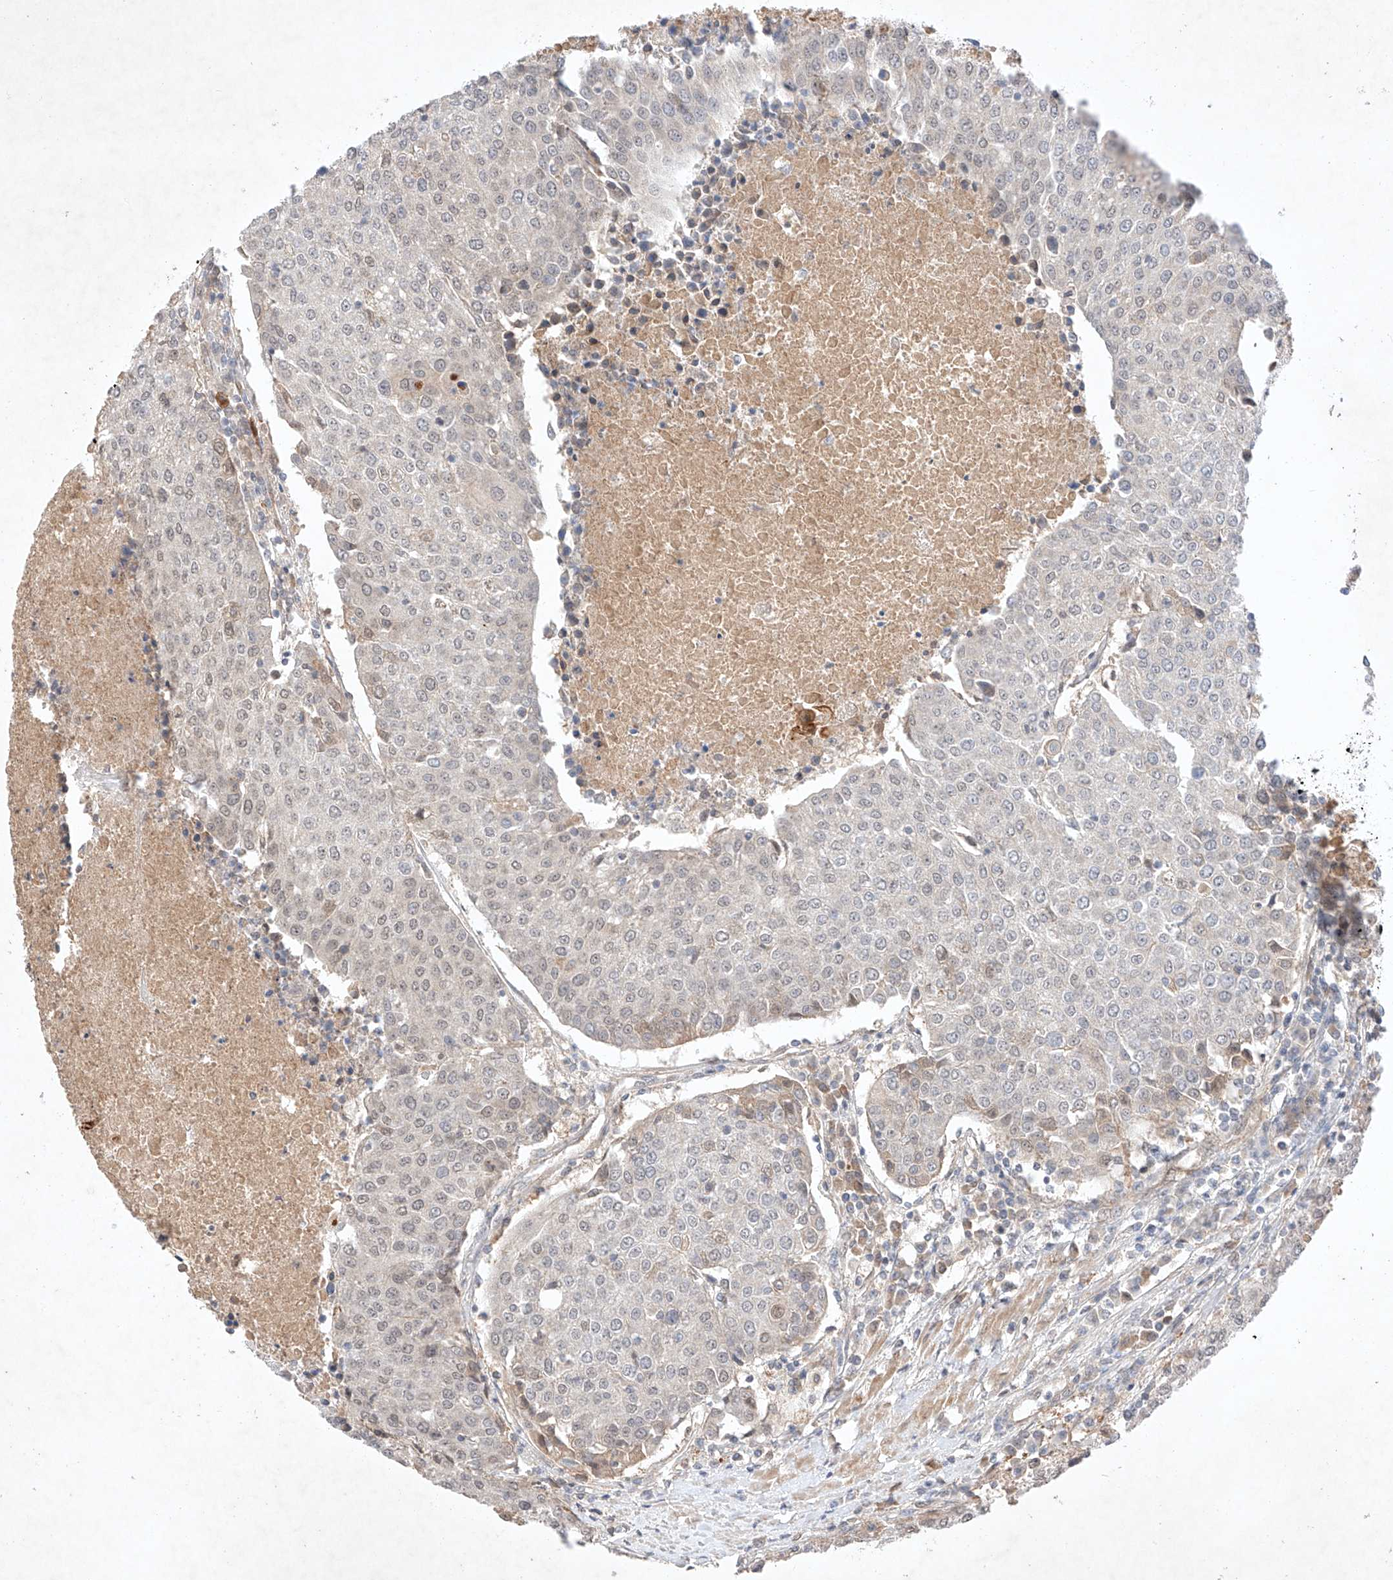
{"staining": {"intensity": "weak", "quantity": "<25%", "location": "cytoplasmic/membranous,nuclear"}, "tissue": "urothelial cancer", "cell_type": "Tumor cells", "image_type": "cancer", "snomed": [{"axis": "morphology", "description": "Urothelial carcinoma, High grade"}, {"axis": "topography", "description": "Urinary bladder"}], "caption": "The image exhibits no staining of tumor cells in urothelial carcinoma (high-grade).", "gene": "ZNF124", "patient": {"sex": "female", "age": 85}}